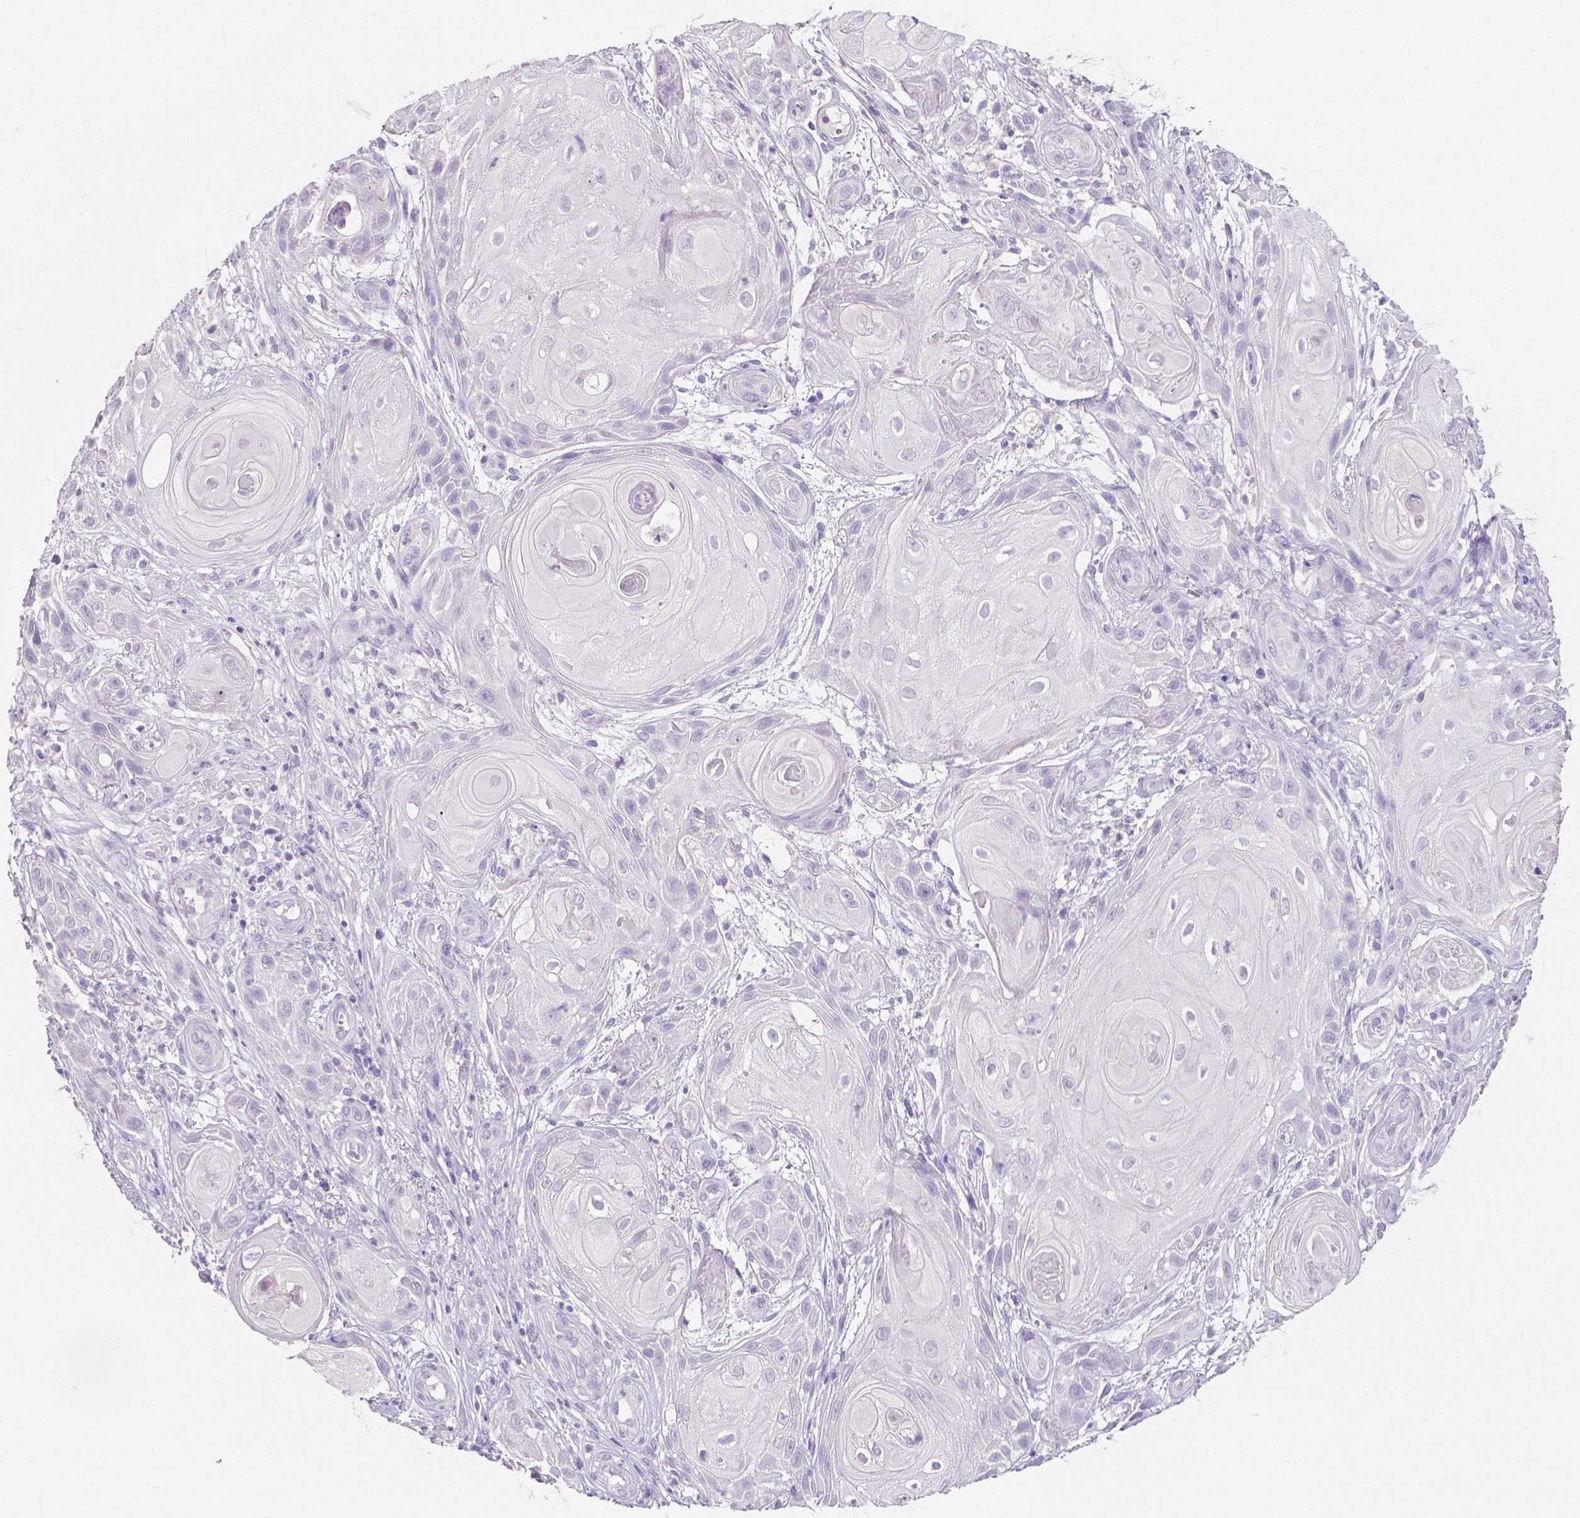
{"staining": {"intensity": "negative", "quantity": "none", "location": "none"}, "tissue": "skin cancer", "cell_type": "Tumor cells", "image_type": "cancer", "snomed": [{"axis": "morphology", "description": "Squamous cell carcinoma, NOS"}, {"axis": "topography", "description": "Skin"}], "caption": "The immunohistochemistry histopathology image has no significant staining in tumor cells of skin squamous cell carcinoma tissue.", "gene": "SLC22A2", "patient": {"sex": "male", "age": 62}}